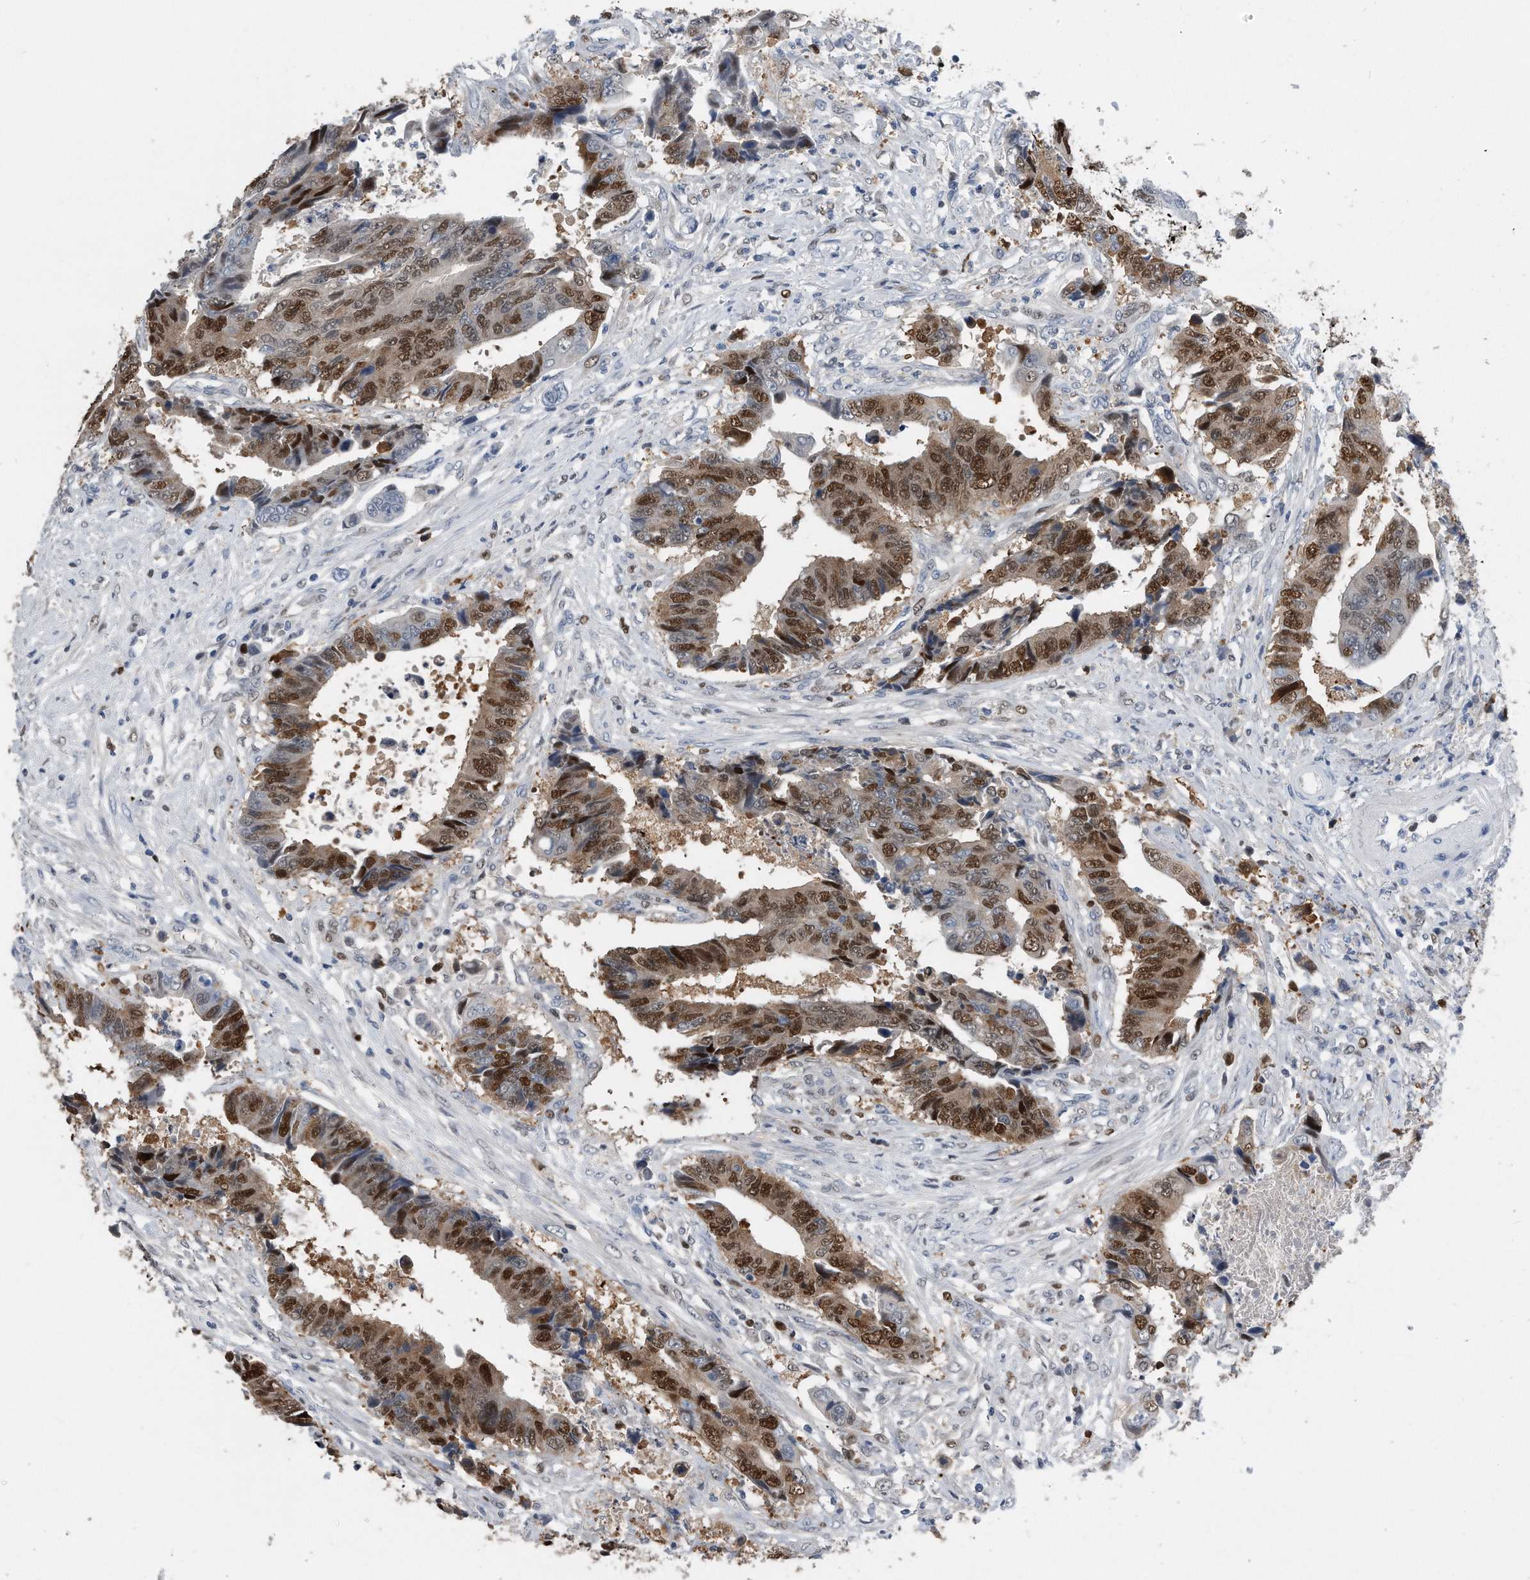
{"staining": {"intensity": "strong", "quantity": "25%-75%", "location": "nuclear"}, "tissue": "colorectal cancer", "cell_type": "Tumor cells", "image_type": "cancer", "snomed": [{"axis": "morphology", "description": "Adenocarcinoma, NOS"}, {"axis": "topography", "description": "Rectum"}], "caption": "Colorectal cancer (adenocarcinoma) was stained to show a protein in brown. There is high levels of strong nuclear positivity in about 25%-75% of tumor cells.", "gene": "PCNA", "patient": {"sex": "male", "age": 84}}